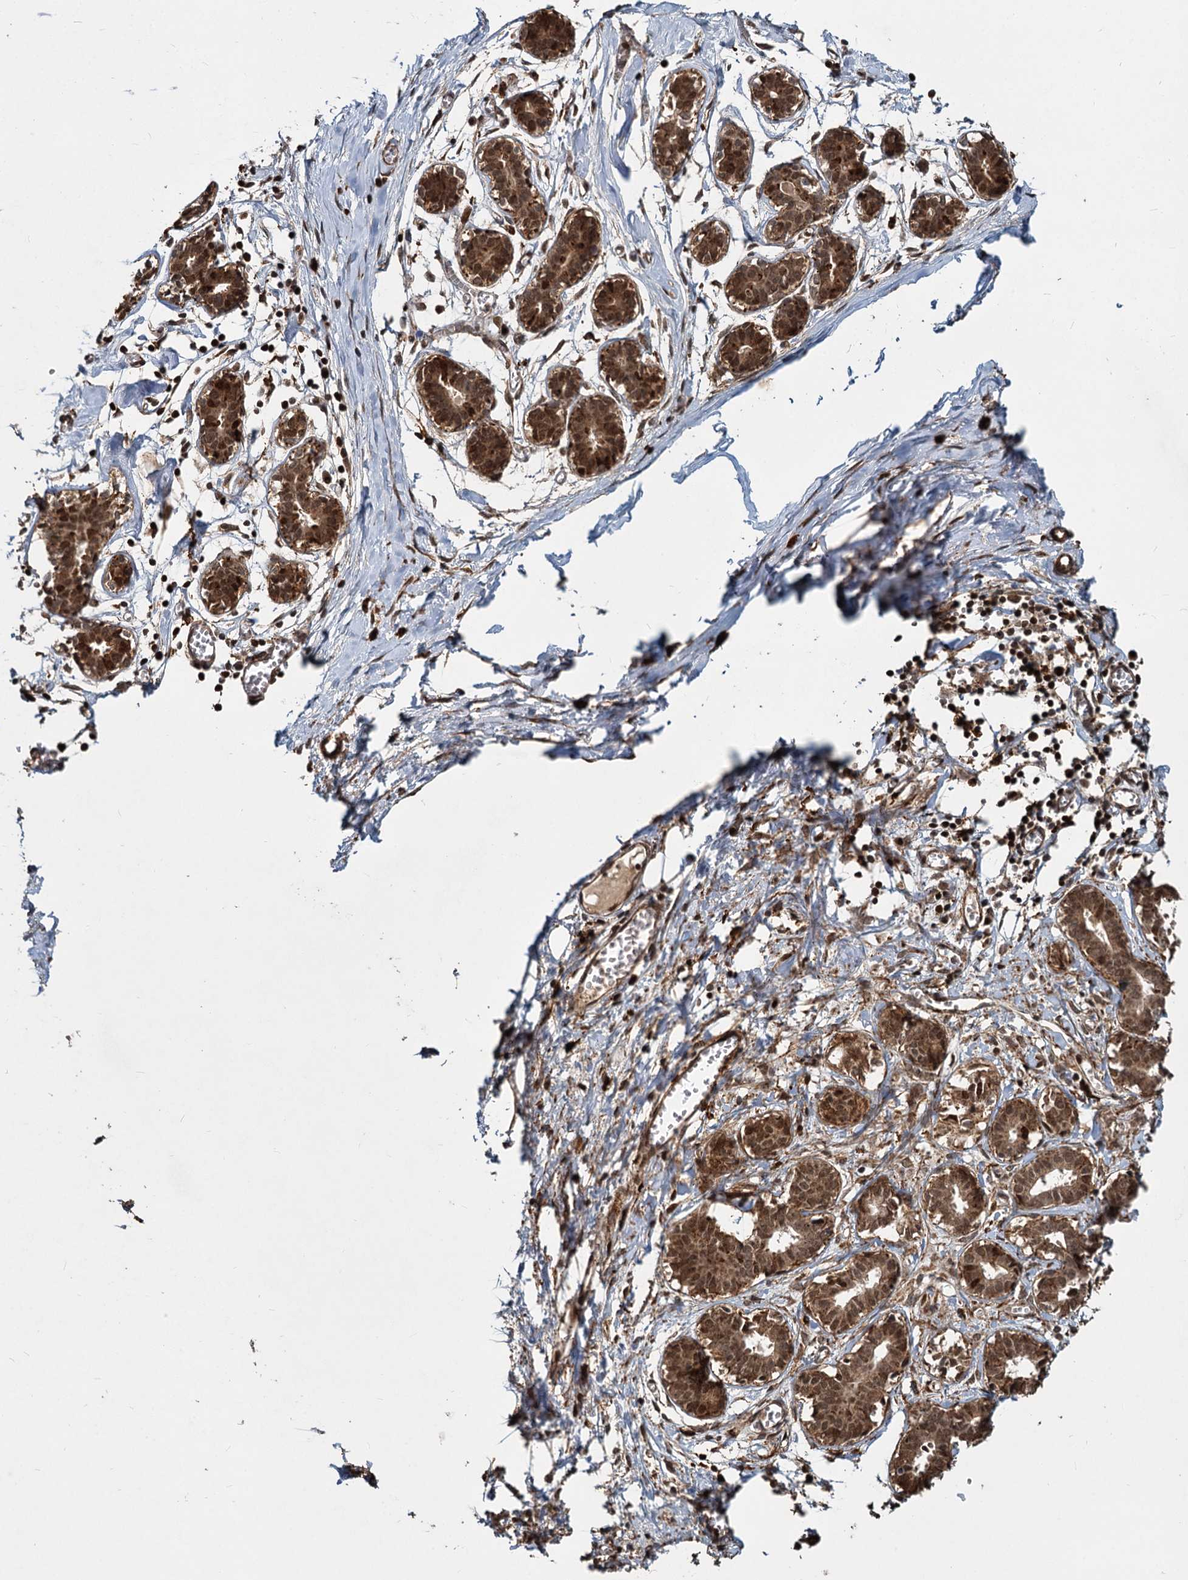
{"staining": {"intensity": "moderate", "quantity": ">75%", "location": "cytoplasmic/membranous"}, "tissue": "breast", "cell_type": "Adipocytes", "image_type": "normal", "snomed": [{"axis": "morphology", "description": "Normal tissue, NOS"}, {"axis": "topography", "description": "Breast"}], "caption": "IHC histopathology image of unremarkable breast stained for a protein (brown), which shows medium levels of moderate cytoplasmic/membranous expression in about >75% of adipocytes.", "gene": "TRIM23", "patient": {"sex": "female", "age": 27}}